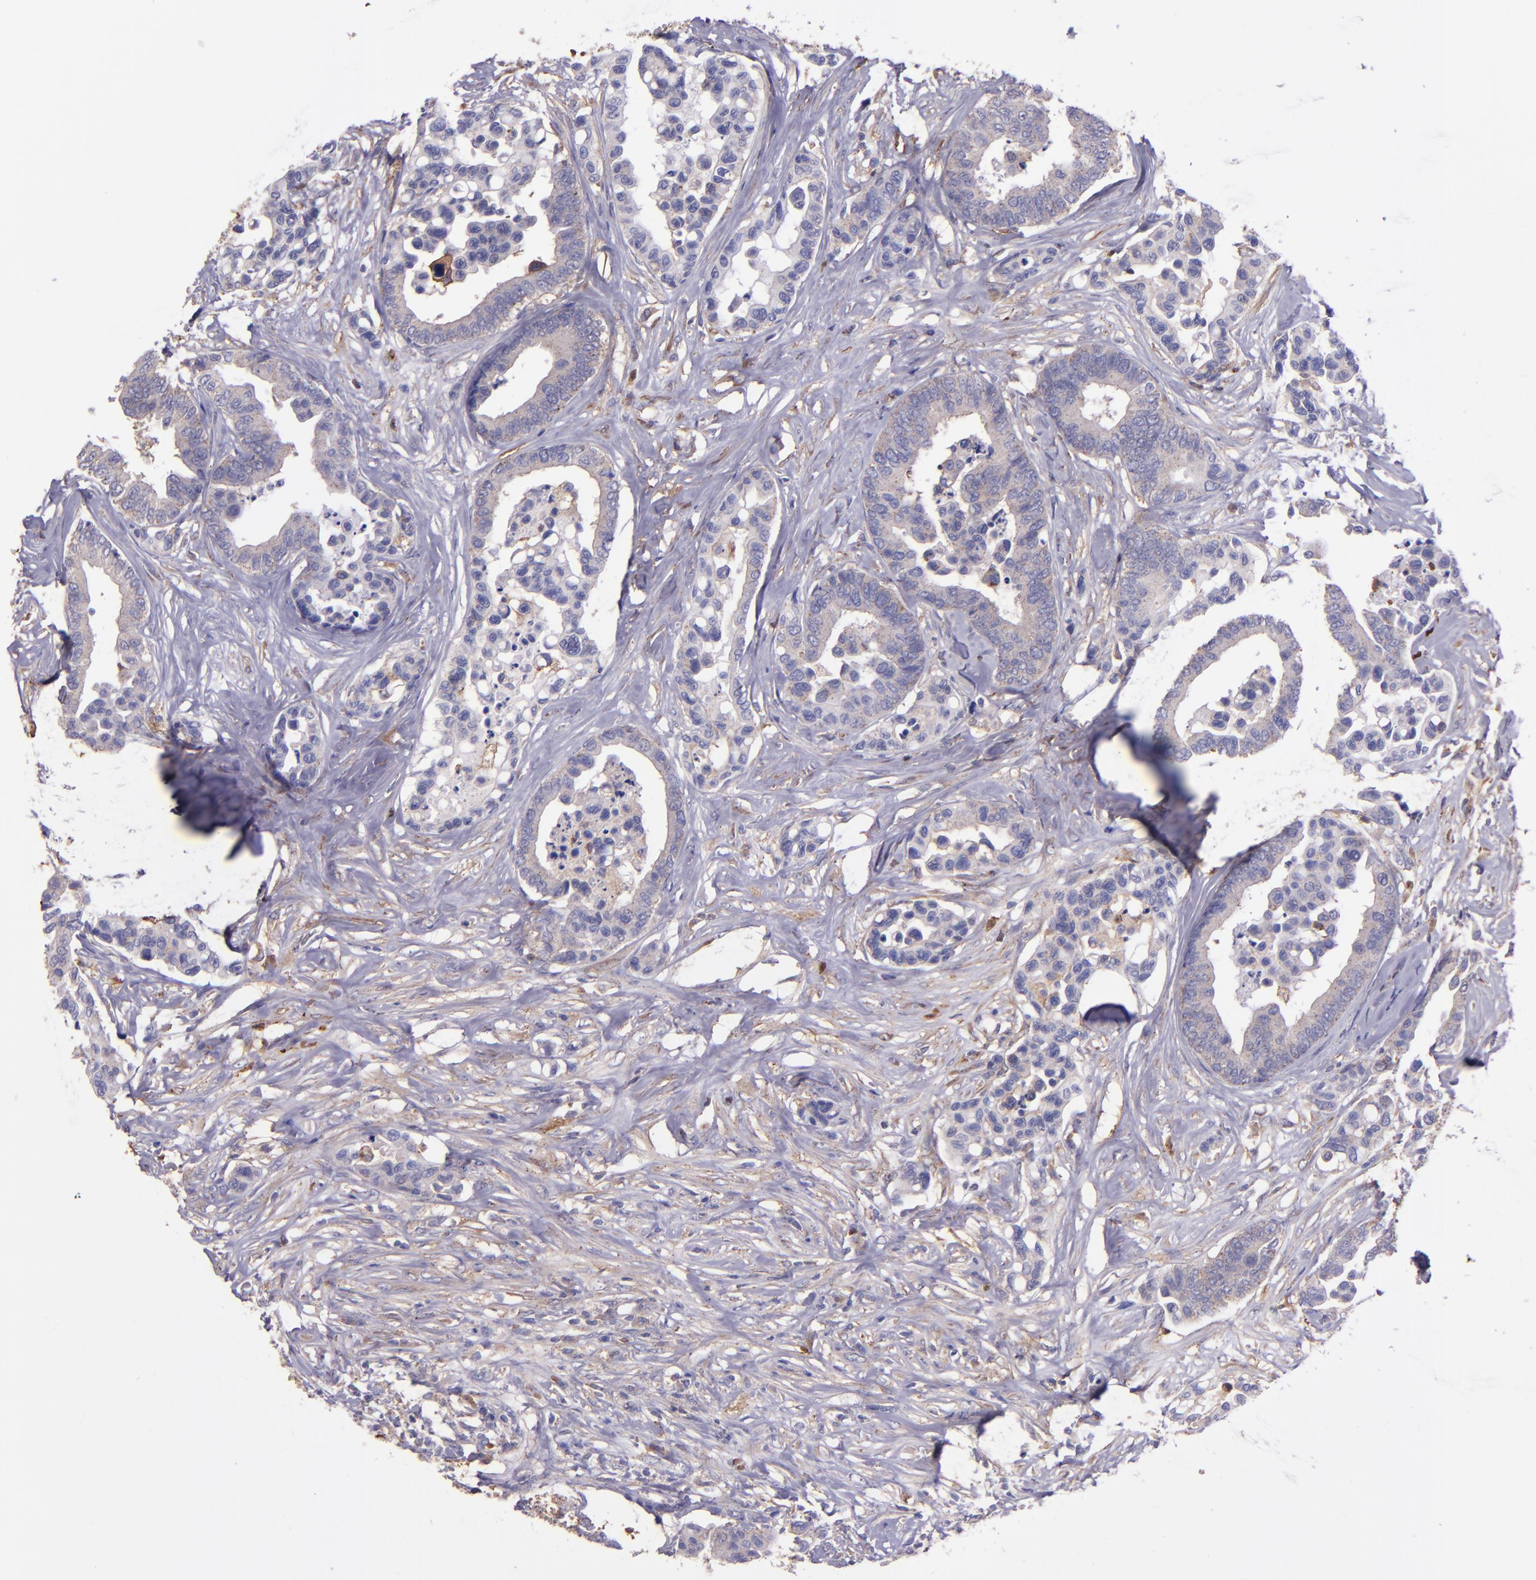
{"staining": {"intensity": "weak", "quantity": ">75%", "location": "cytoplasmic/membranous"}, "tissue": "colorectal cancer", "cell_type": "Tumor cells", "image_type": "cancer", "snomed": [{"axis": "morphology", "description": "Adenocarcinoma, NOS"}, {"axis": "topography", "description": "Colon"}], "caption": "Colorectal cancer stained for a protein demonstrates weak cytoplasmic/membranous positivity in tumor cells. Ihc stains the protein of interest in brown and the nuclei are stained blue.", "gene": "WASHC1", "patient": {"sex": "male", "age": 82}}